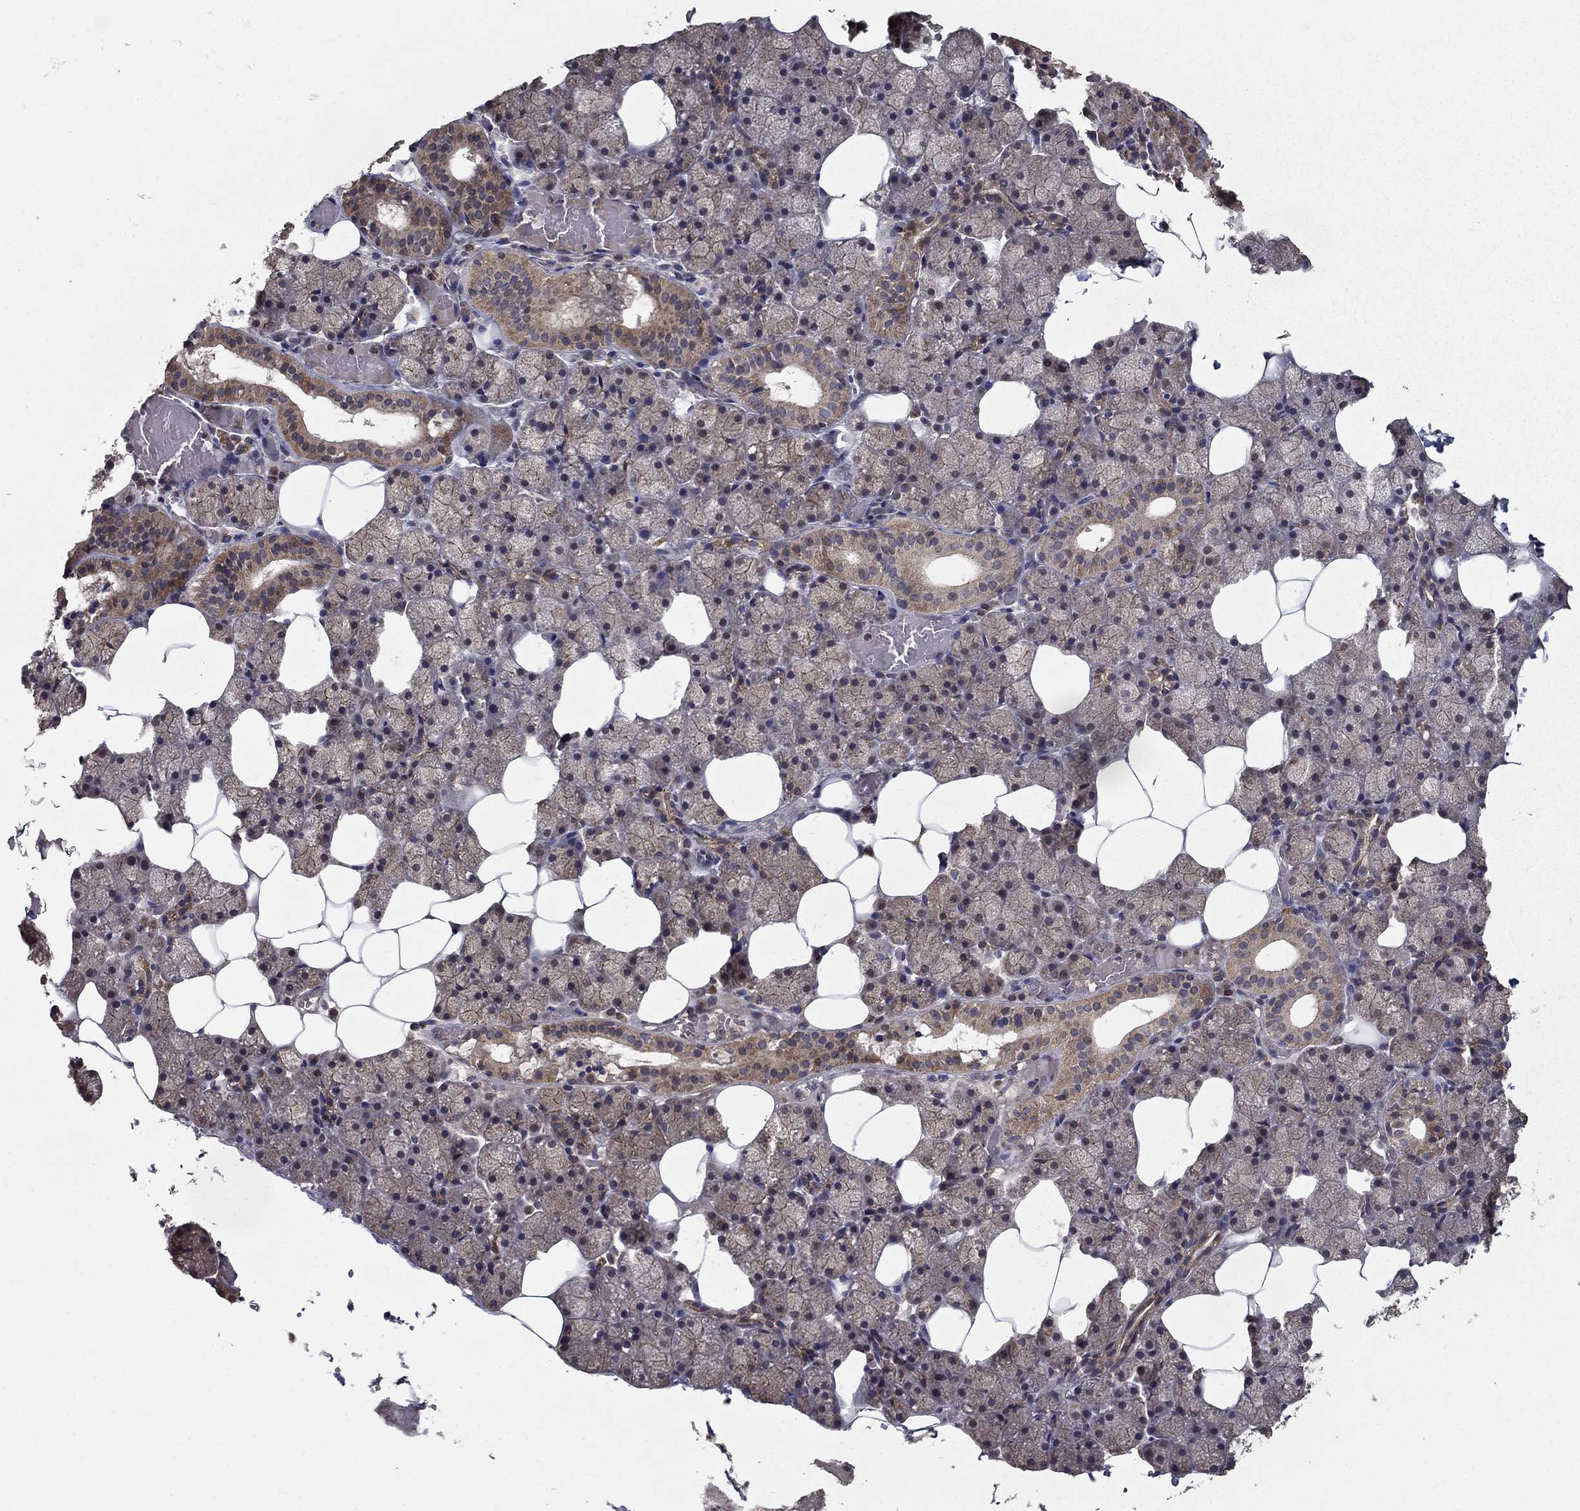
{"staining": {"intensity": "moderate", "quantity": "25%-75%", "location": "cytoplasmic/membranous"}, "tissue": "salivary gland", "cell_type": "Glandular cells", "image_type": "normal", "snomed": [{"axis": "morphology", "description": "Normal tissue, NOS"}, {"axis": "topography", "description": "Salivary gland"}], "caption": "IHC histopathology image of unremarkable salivary gland: salivary gland stained using IHC shows medium levels of moderate protein expression localized specifically in the cytoplasmic/membranous of glandular cells, appearing as a cytoplasmic/membranous brown color.", "gene": "SLC2A13", "patient": {"sex": "male", "age": 38}}